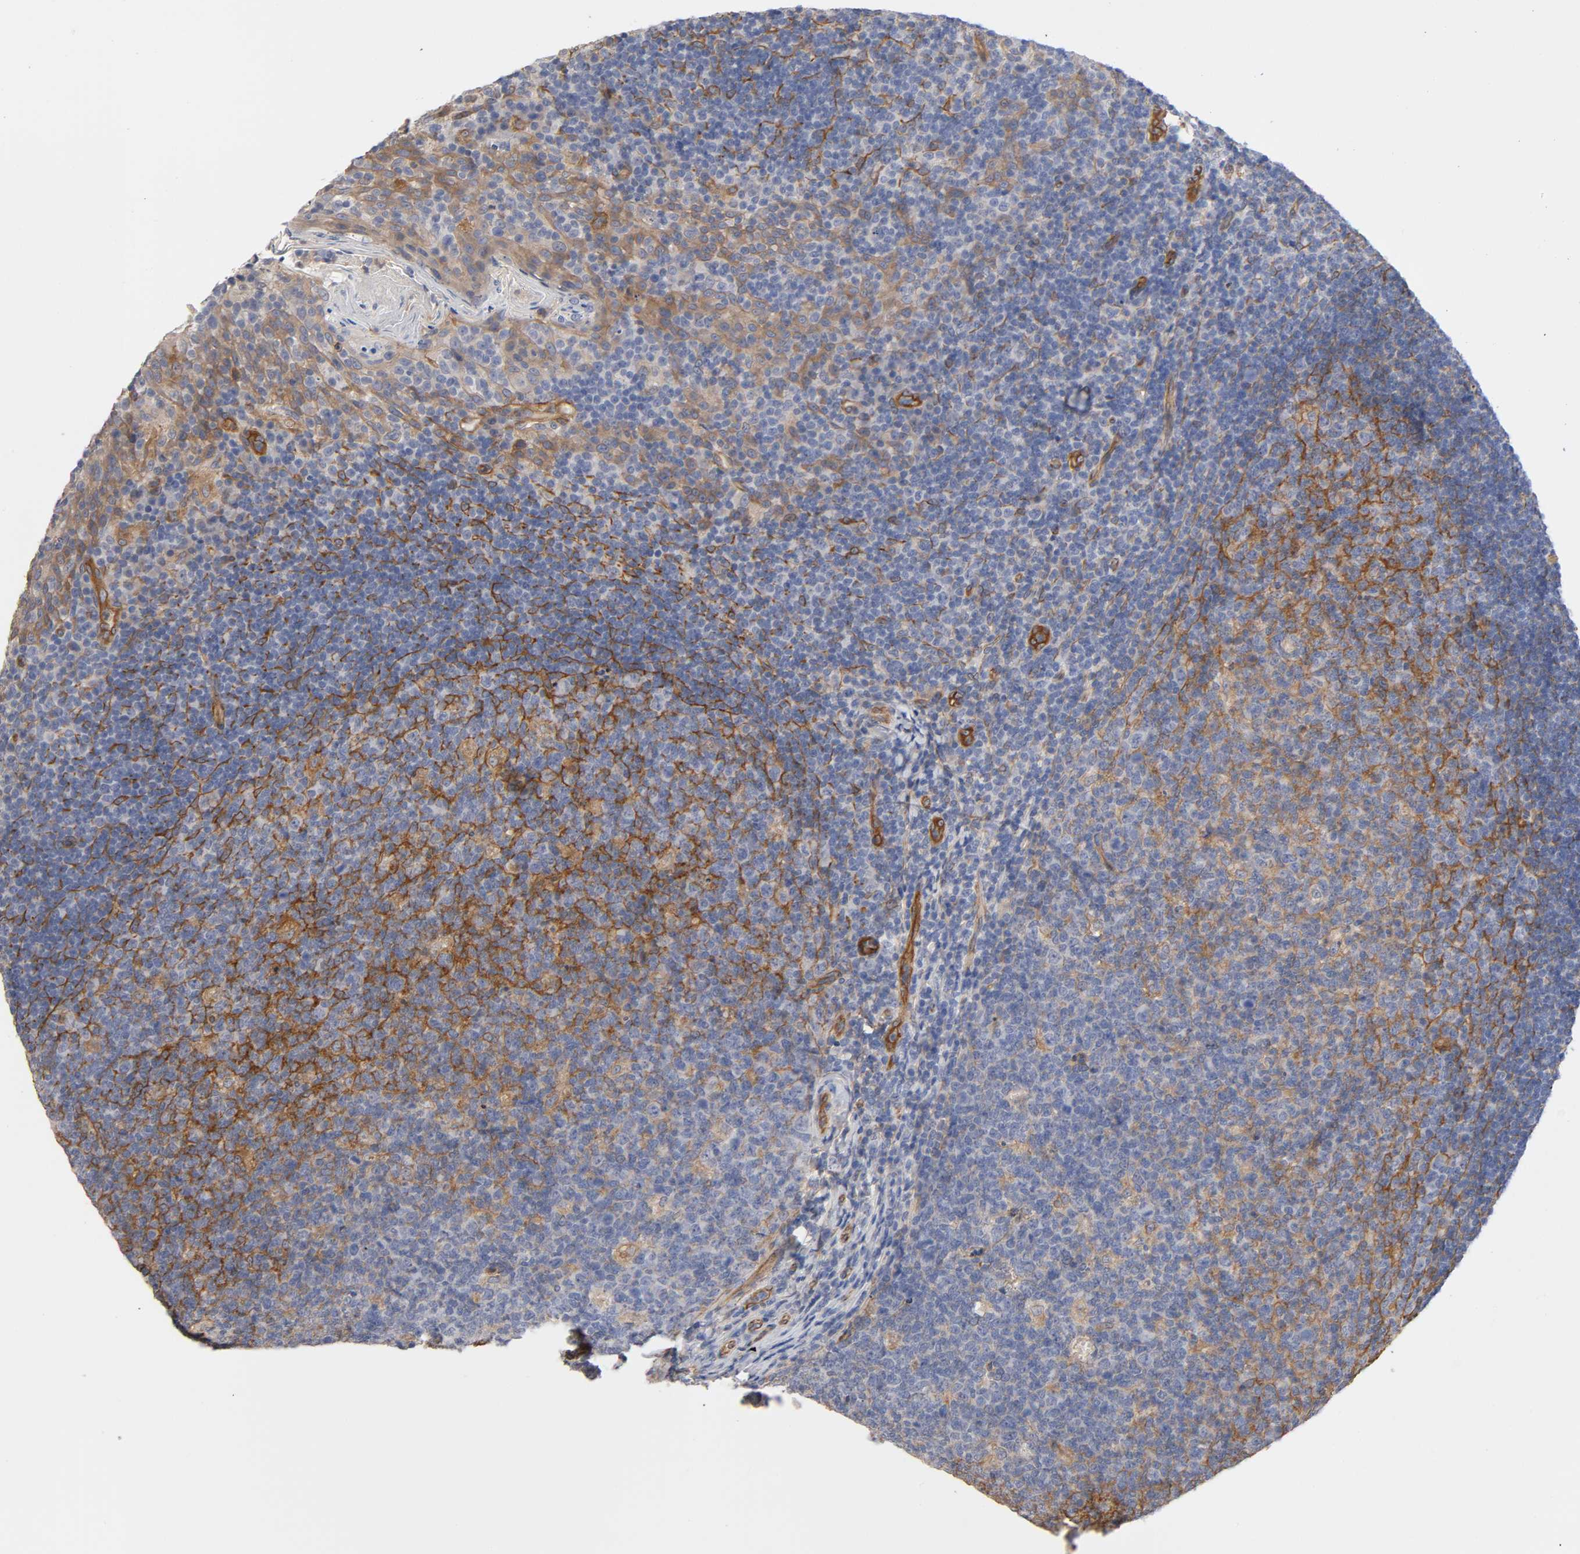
{"staining": {"intensity": "moderate", "quantity": "<25%", "location": "cytoplasmic/membranous"}, "tissue": "tonsil", "cell_type": "Germinal center cells", "image_type": "normal", "snomed": [{"axis": "morphology", "description": "Normal tissue, NOS"}, {"axis": "topography", "description": "Tonsil"}], "caption": "Immunohistochemical staining of benign tonsil displays low levels of moderate cytoplasmic/membranous expression in about <25% of germinal center cells. Nuclei are stained in blue.", "gene": "RAB13", "patient": {"sex": "male", "age": 17}}